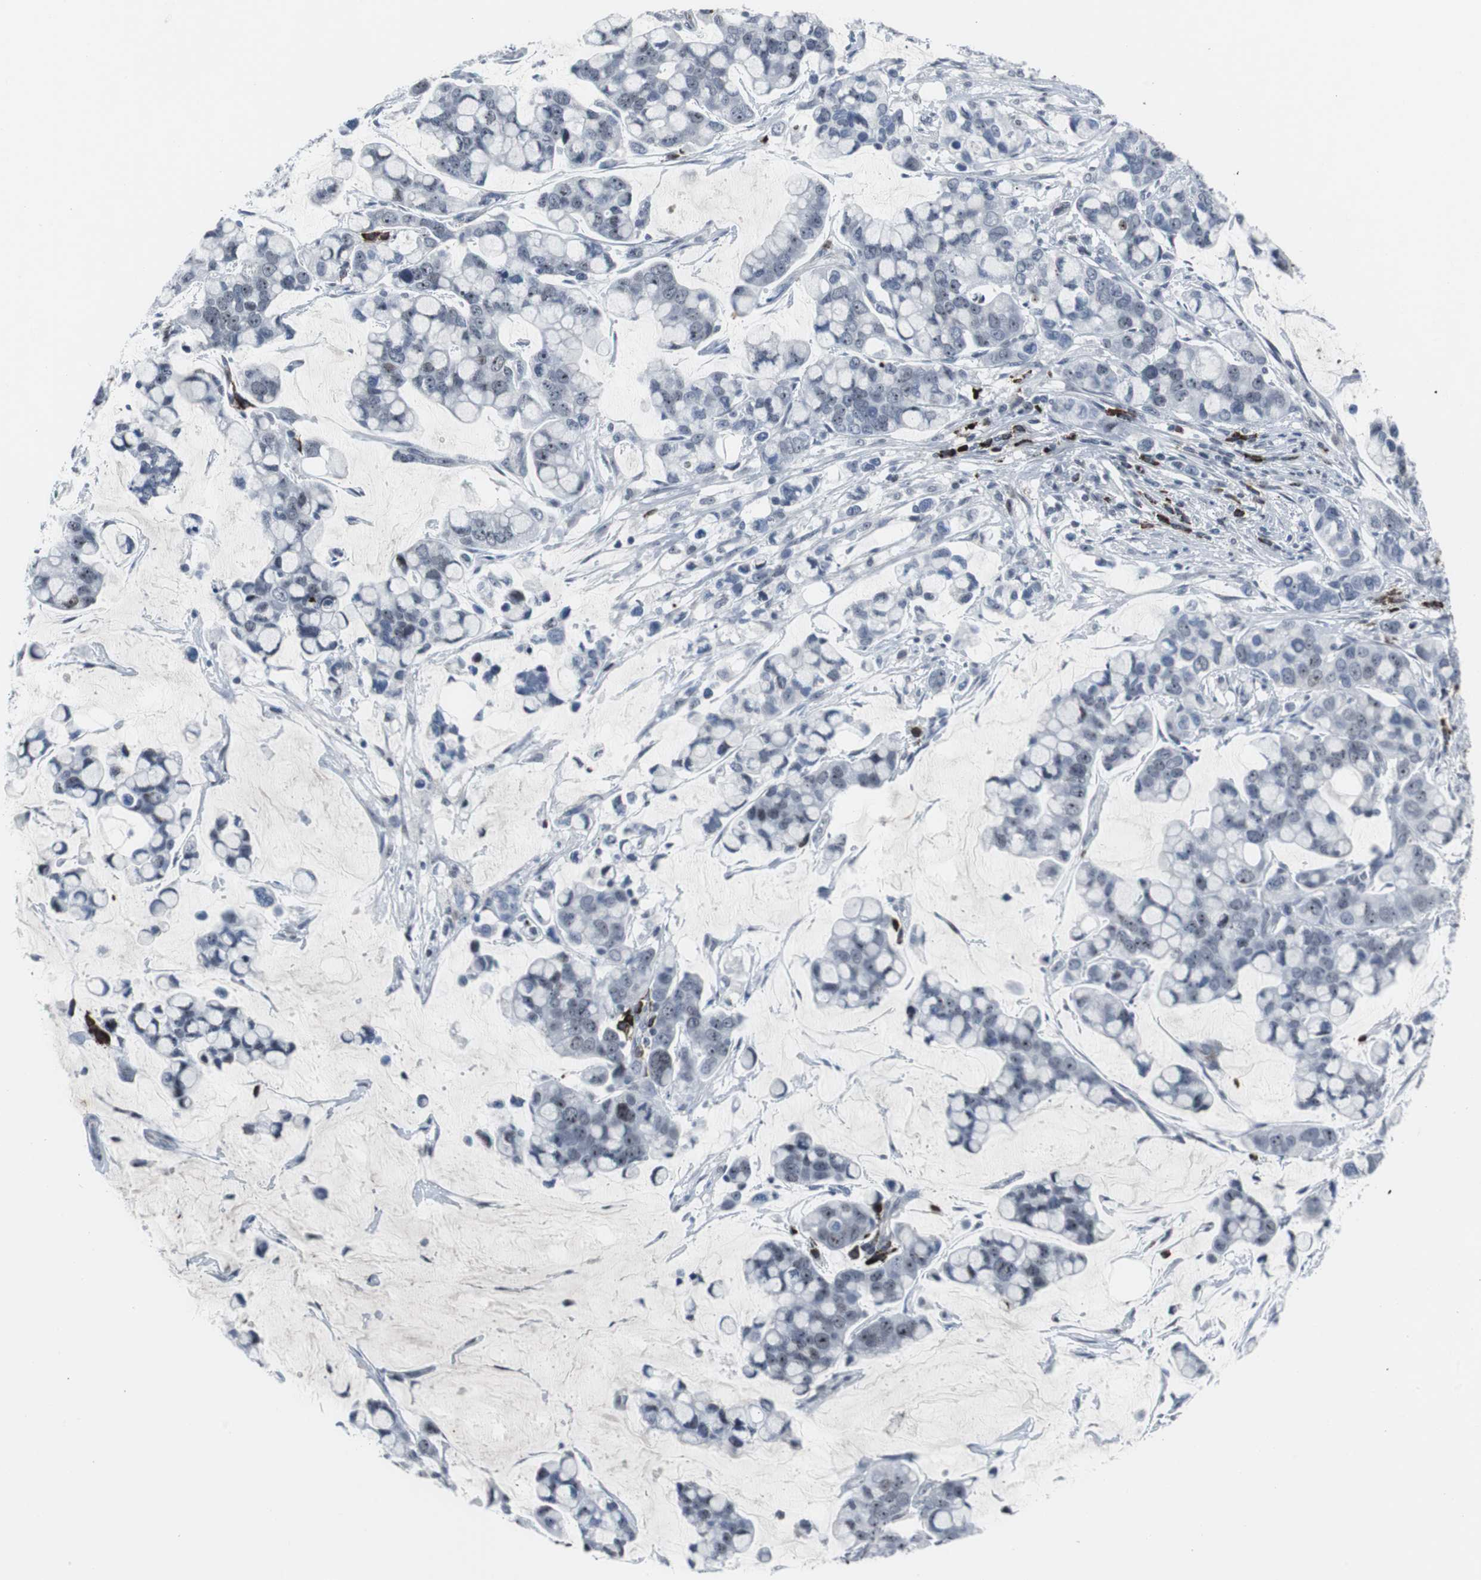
{"staining": {"intensity": "negative", "quantity": "none", "location": "none"}, "tissue": "stomach cancer", "cell_type": "Tumor cells", "image_type": "cancer", "snomed": [{"axis": "morphology", "description": "Adenocarcinoma, NOS"}, {"axis": "topography", "description": "Stomach, lower"}], "caption": "This is an immunohistochemistry photomicrograph of stomach cancer. There is no expression in tumor cells.", "gene": "DOK1", "patient": {"sex": "male", "age": 84}}